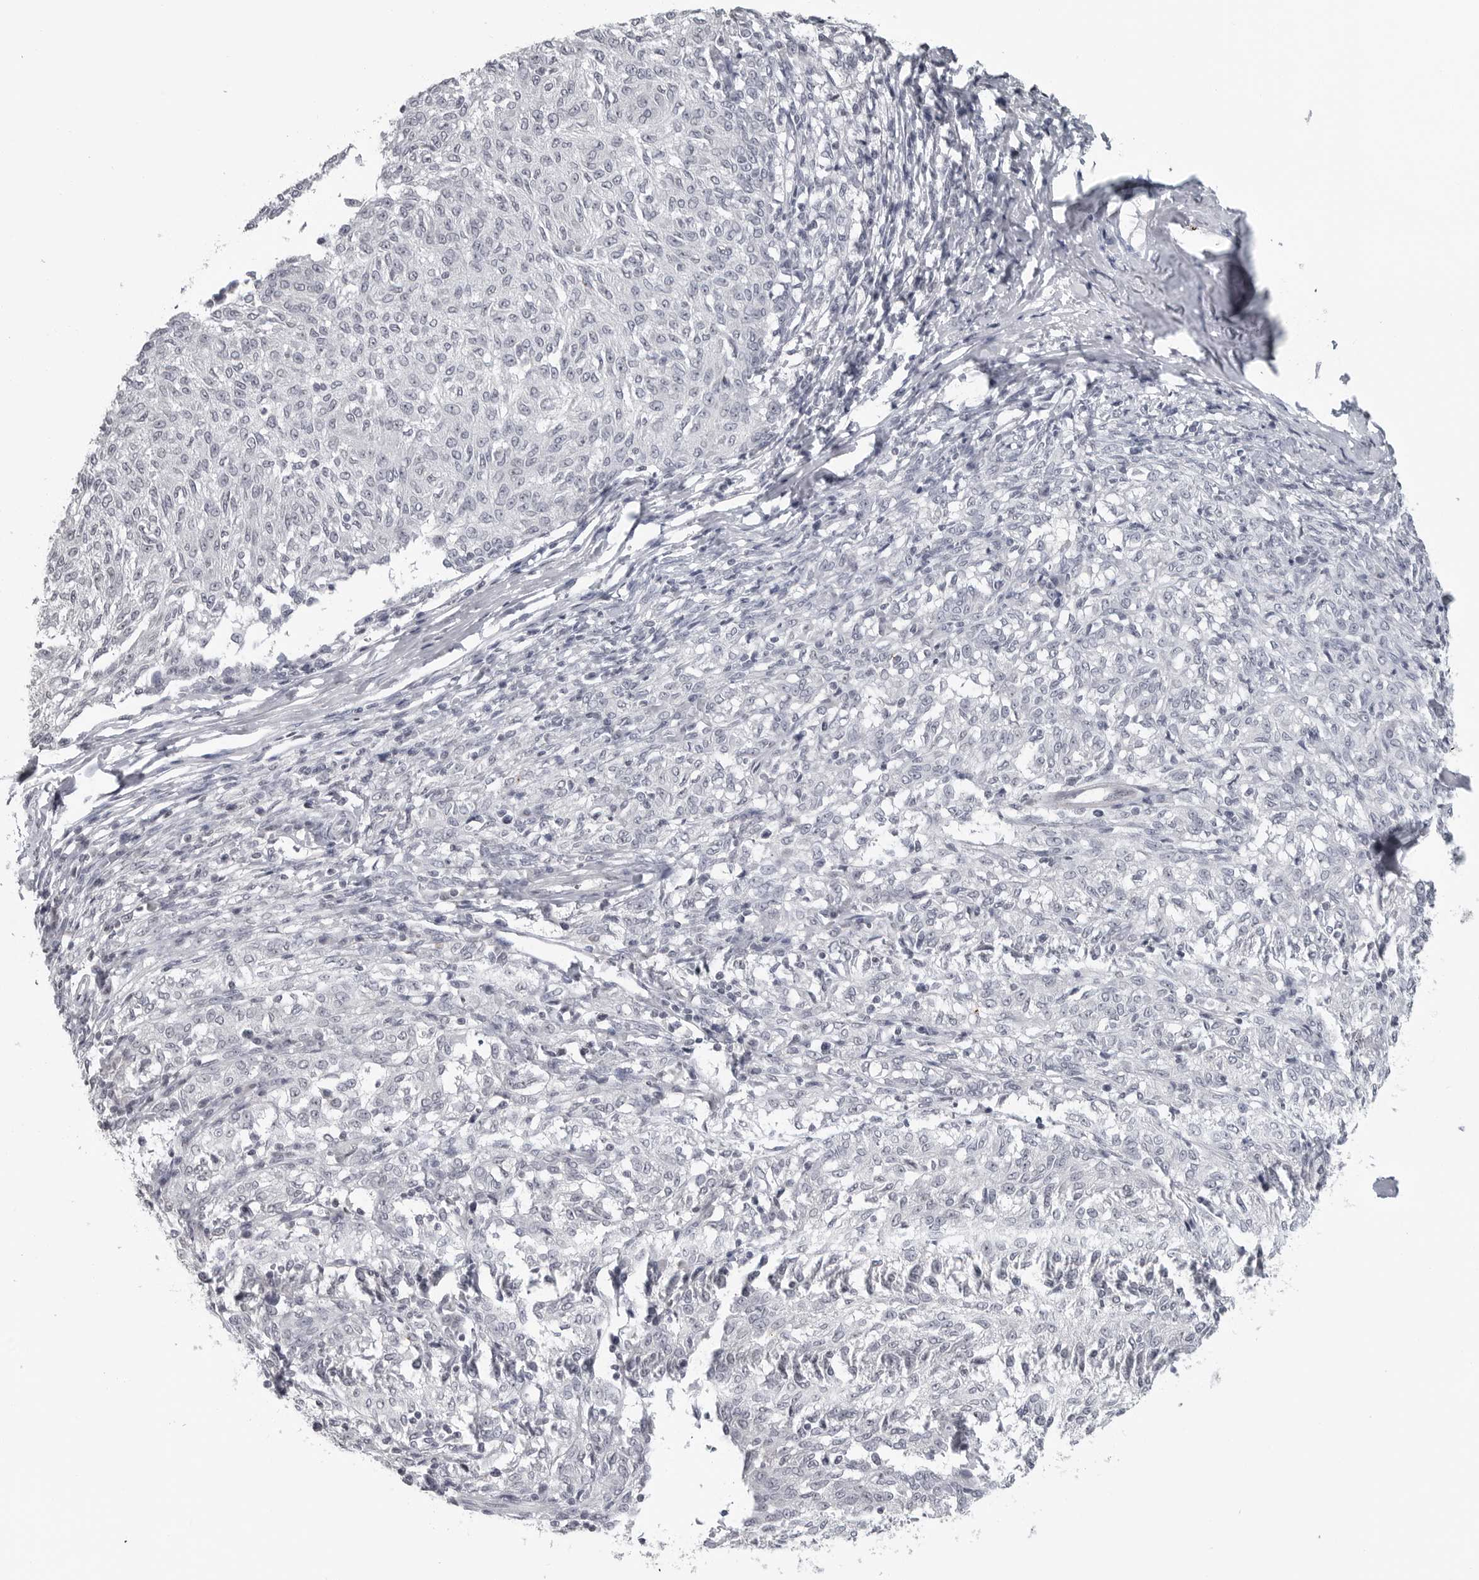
{"staining": {"intensity": "negative", "quantity": "none", "location": "none"}, "tissue": "melanoma", "cell_type": "Tumor cells", "image_type": "cancer", "snomed": [{"axis": "morphology", "description": "Malignant melanoma, NOS"}, {"axis": "topography", "description": "Skin"}], "caption": "The micrograph shows no significant staining in tumor cells of melanoma.", "gene": "DDX54", "patient": {"sex": "female", "age": 72}}